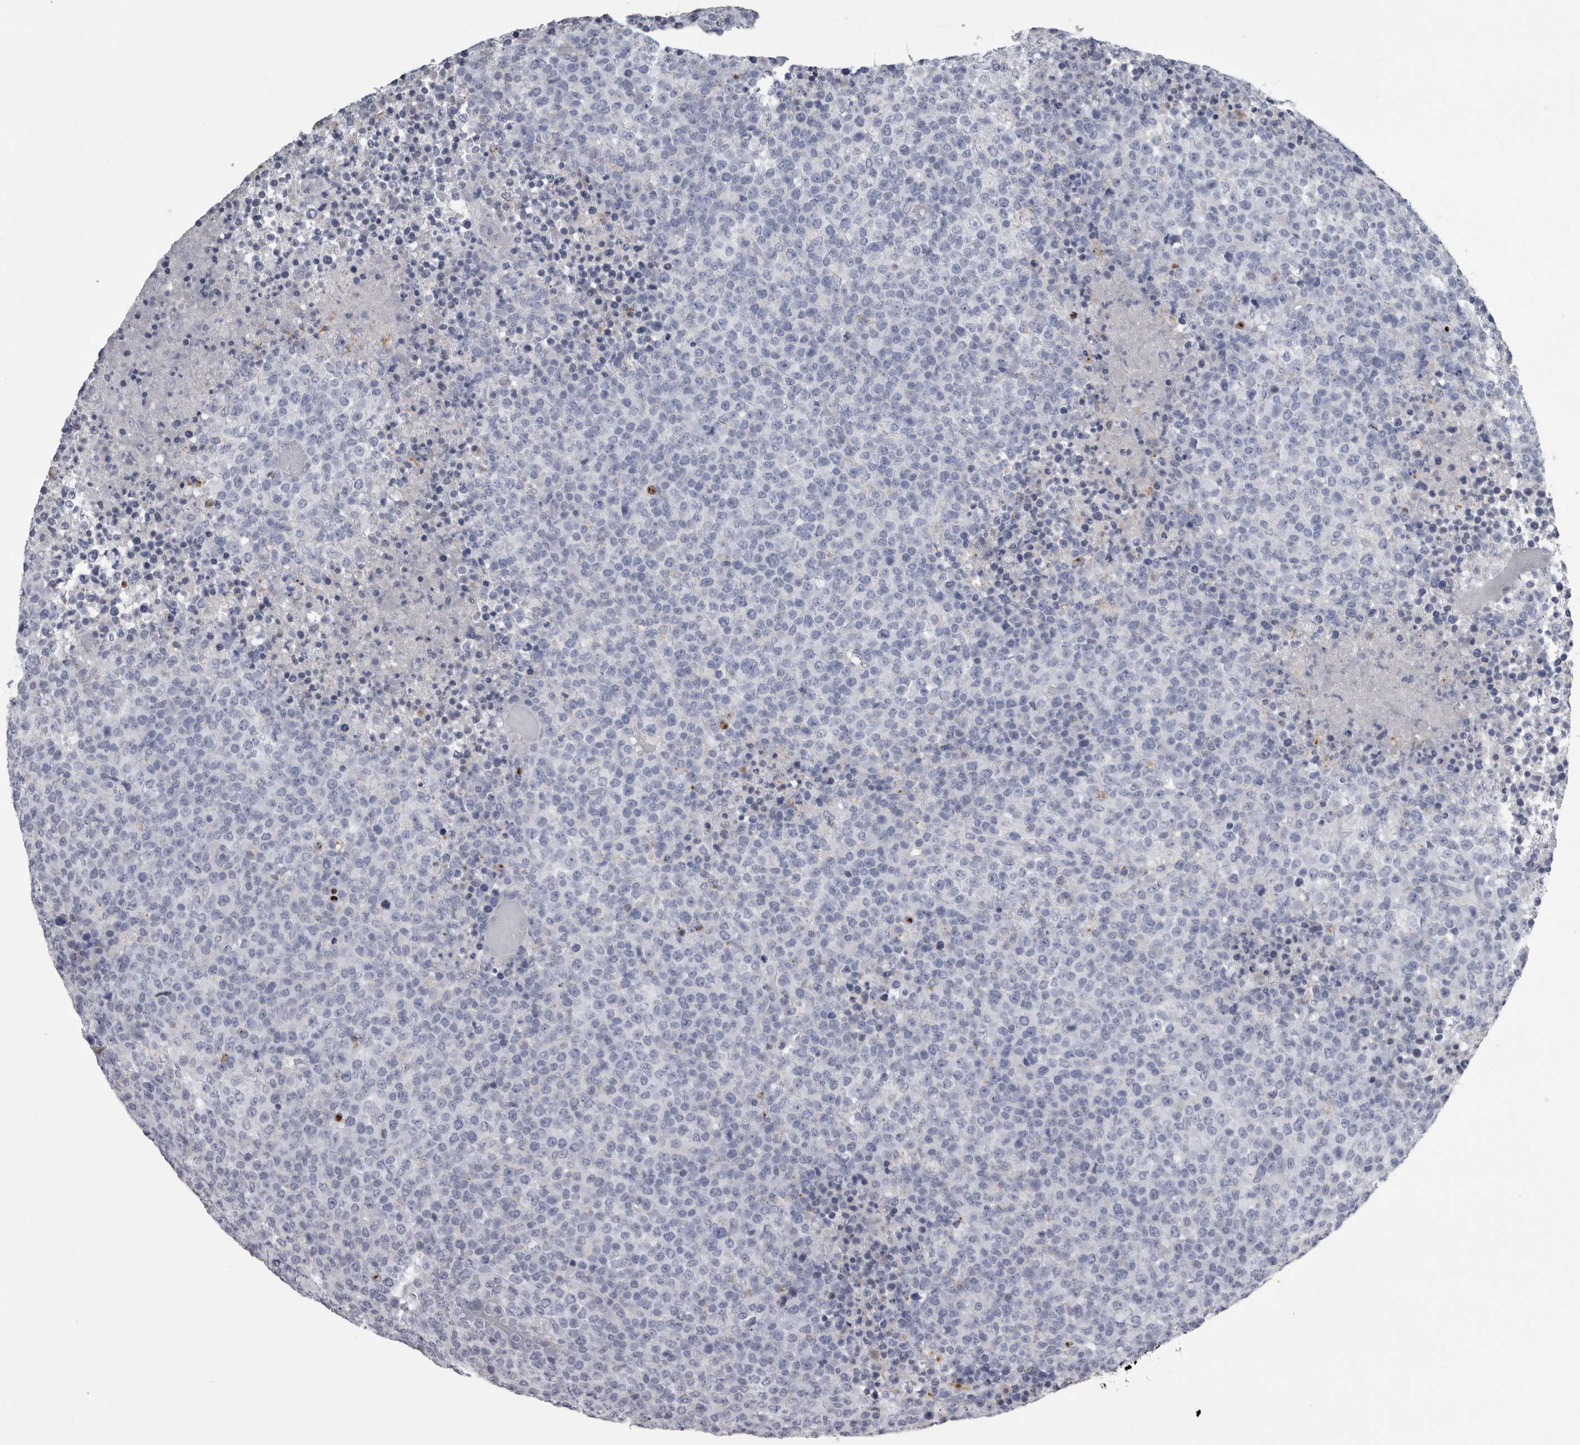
{"staining": {"intensity": "negative", "quantity": "none", "location": "none"}, "tissue": "lymphoma", "cell_type": "Tumor cells", "image_type": "cancer", "snomed": [{"axis": "morphology", "description": "Malignant lymphoma, non-Hodgkin's type, High grade"}, {"axis": "topography", "description": "Lymph node"}], "caption": "Human high-grade malignant lymphoma, non-Hodgkin's type stained for a protein using immunohistochemistry demonstrates no expression in tumor cells.", "gene": "DPP7", "patient": {"sex": "male", "age": 13}}